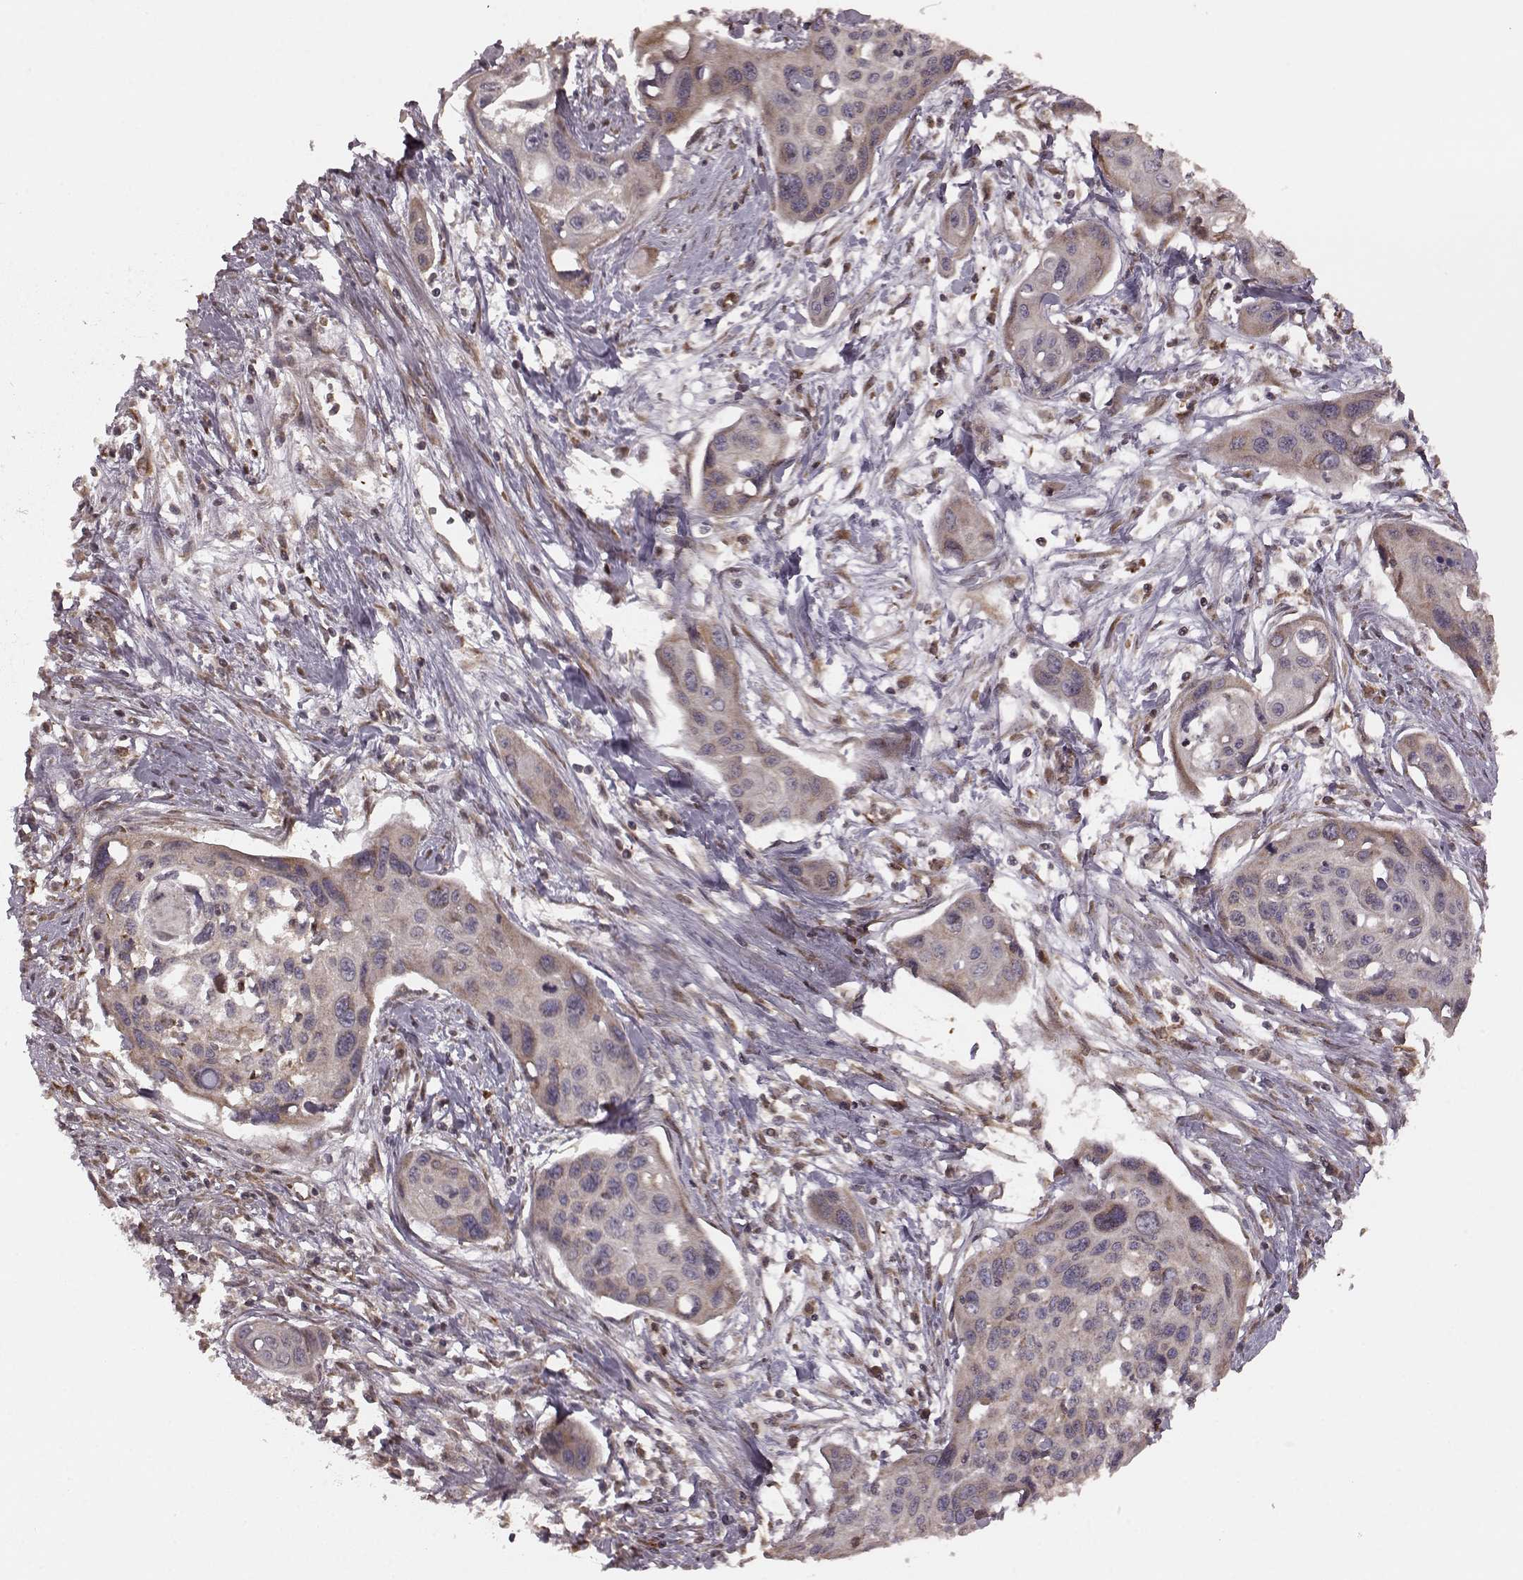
{"staining": {"intensity": "weak", "quantity": ">75%", "location": "cytoplasmic/membranous"}, "tissue": "cervical cancer", "cell_type": "Tumor cells", "image_type": "cancer", "snomed": [{"axis": "morphology", "description": "Squamous cell carcinoma, NOS"}, {"axis": "topography", "description": "Cervix"}], "caption": "Weak cytoplasmic/membranous expression for a protein is present in about >75% of tumor cells of cervical cancer (squamous cell carcinoma) using immunohistochemistry.", "gene": "AGPAT1", "patient": {"sex": "female", "age": 31}}